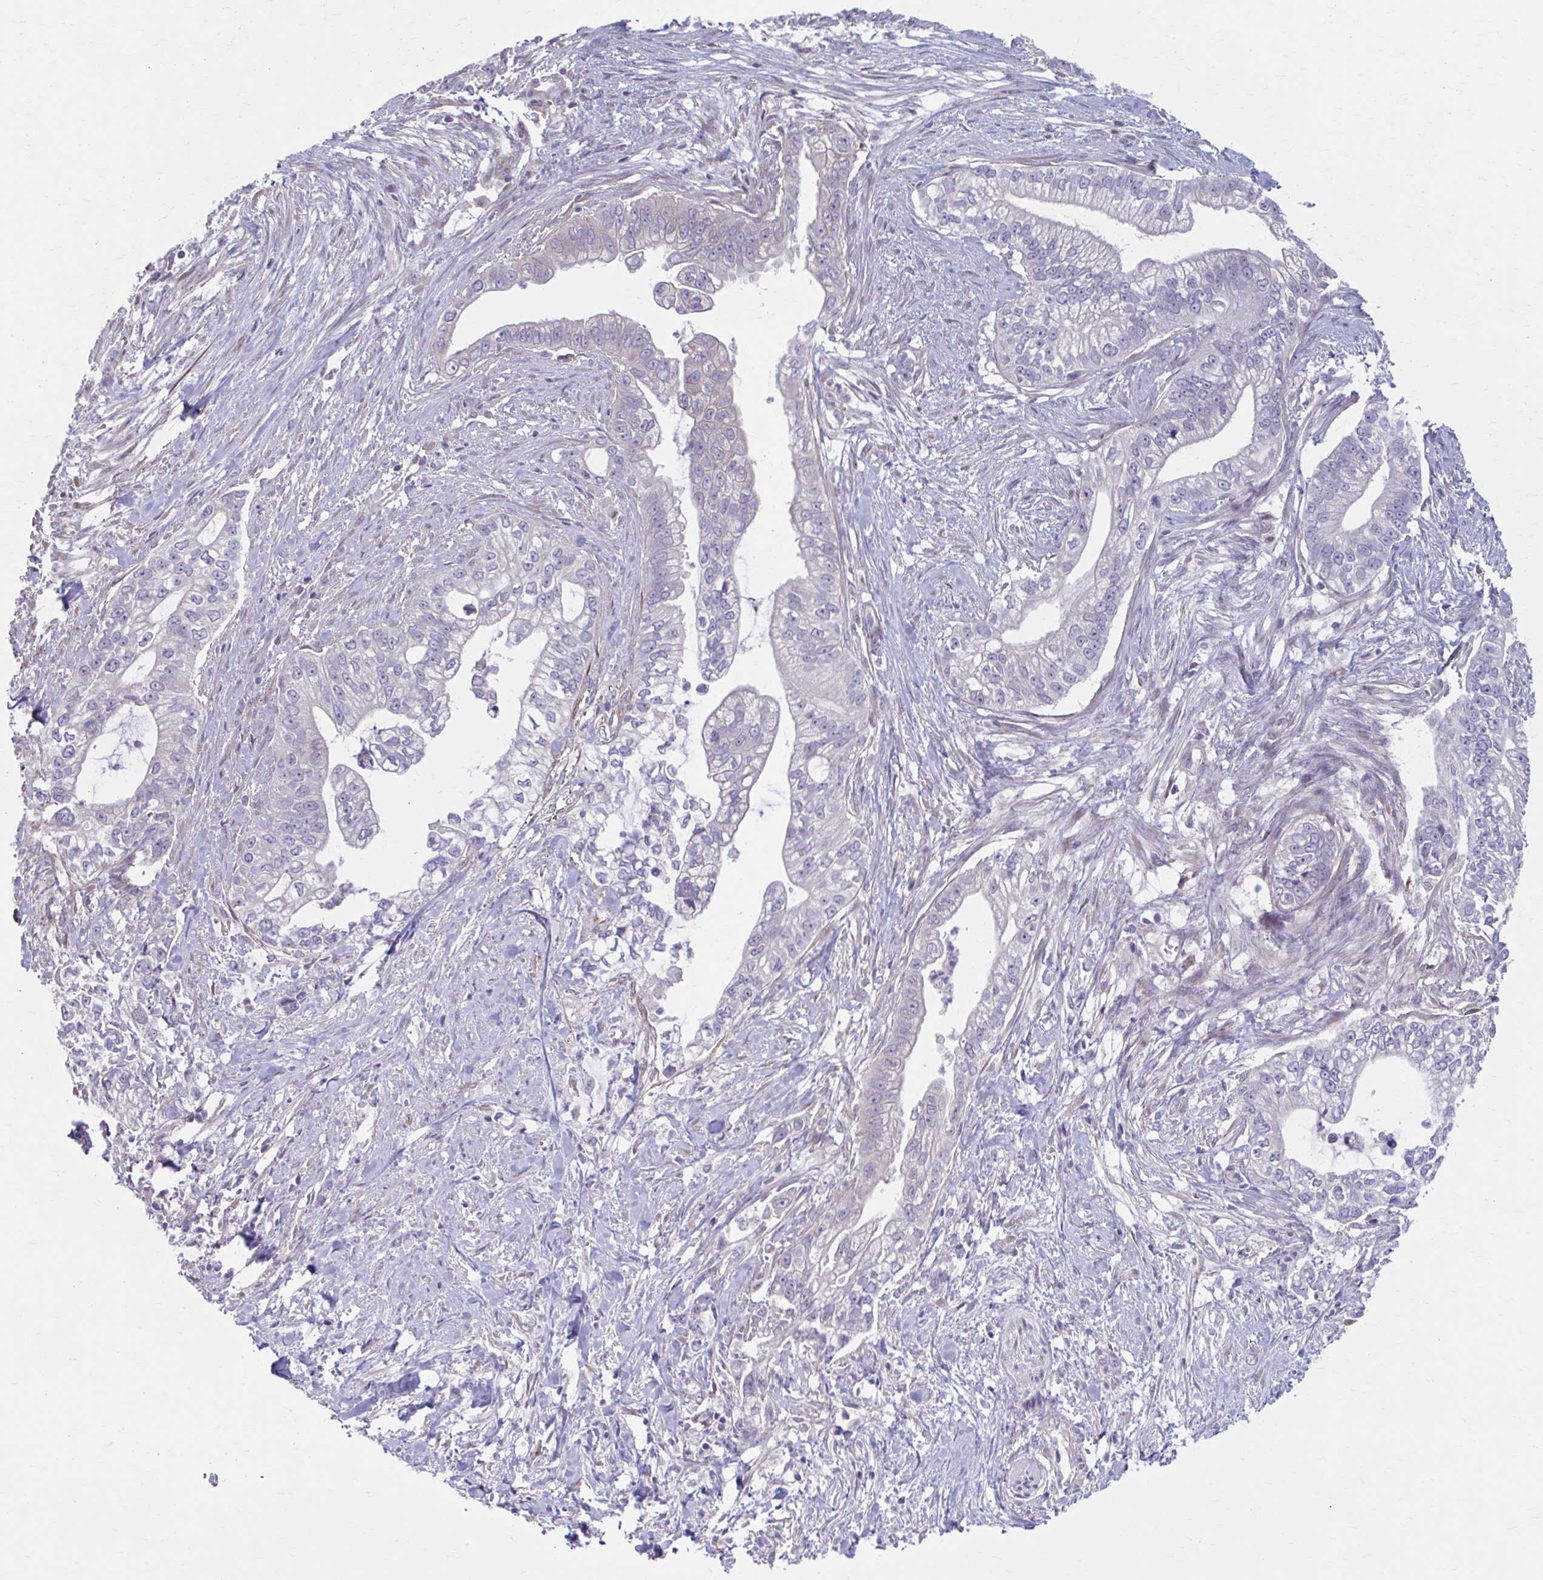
{"staining": {"intensity": "negative", "quantity": "none", "location": "none"}, "tissue": "pancreatic cancer", "cell_type": "Tumor cells", "image_type": "cancer", "snomed": [{"axis": "morphology", "description": "Adenocarcinoma, NOS"}, {"axis": "topography", "description": "Pancreas"}], "caption": "Immunohistochemical staining of pancreatic cancer (adenocarcinoma) reveals no significant staining in tumor cells.", "gene": "CHST3", "patient": {"sex": "male", "age": 70}}